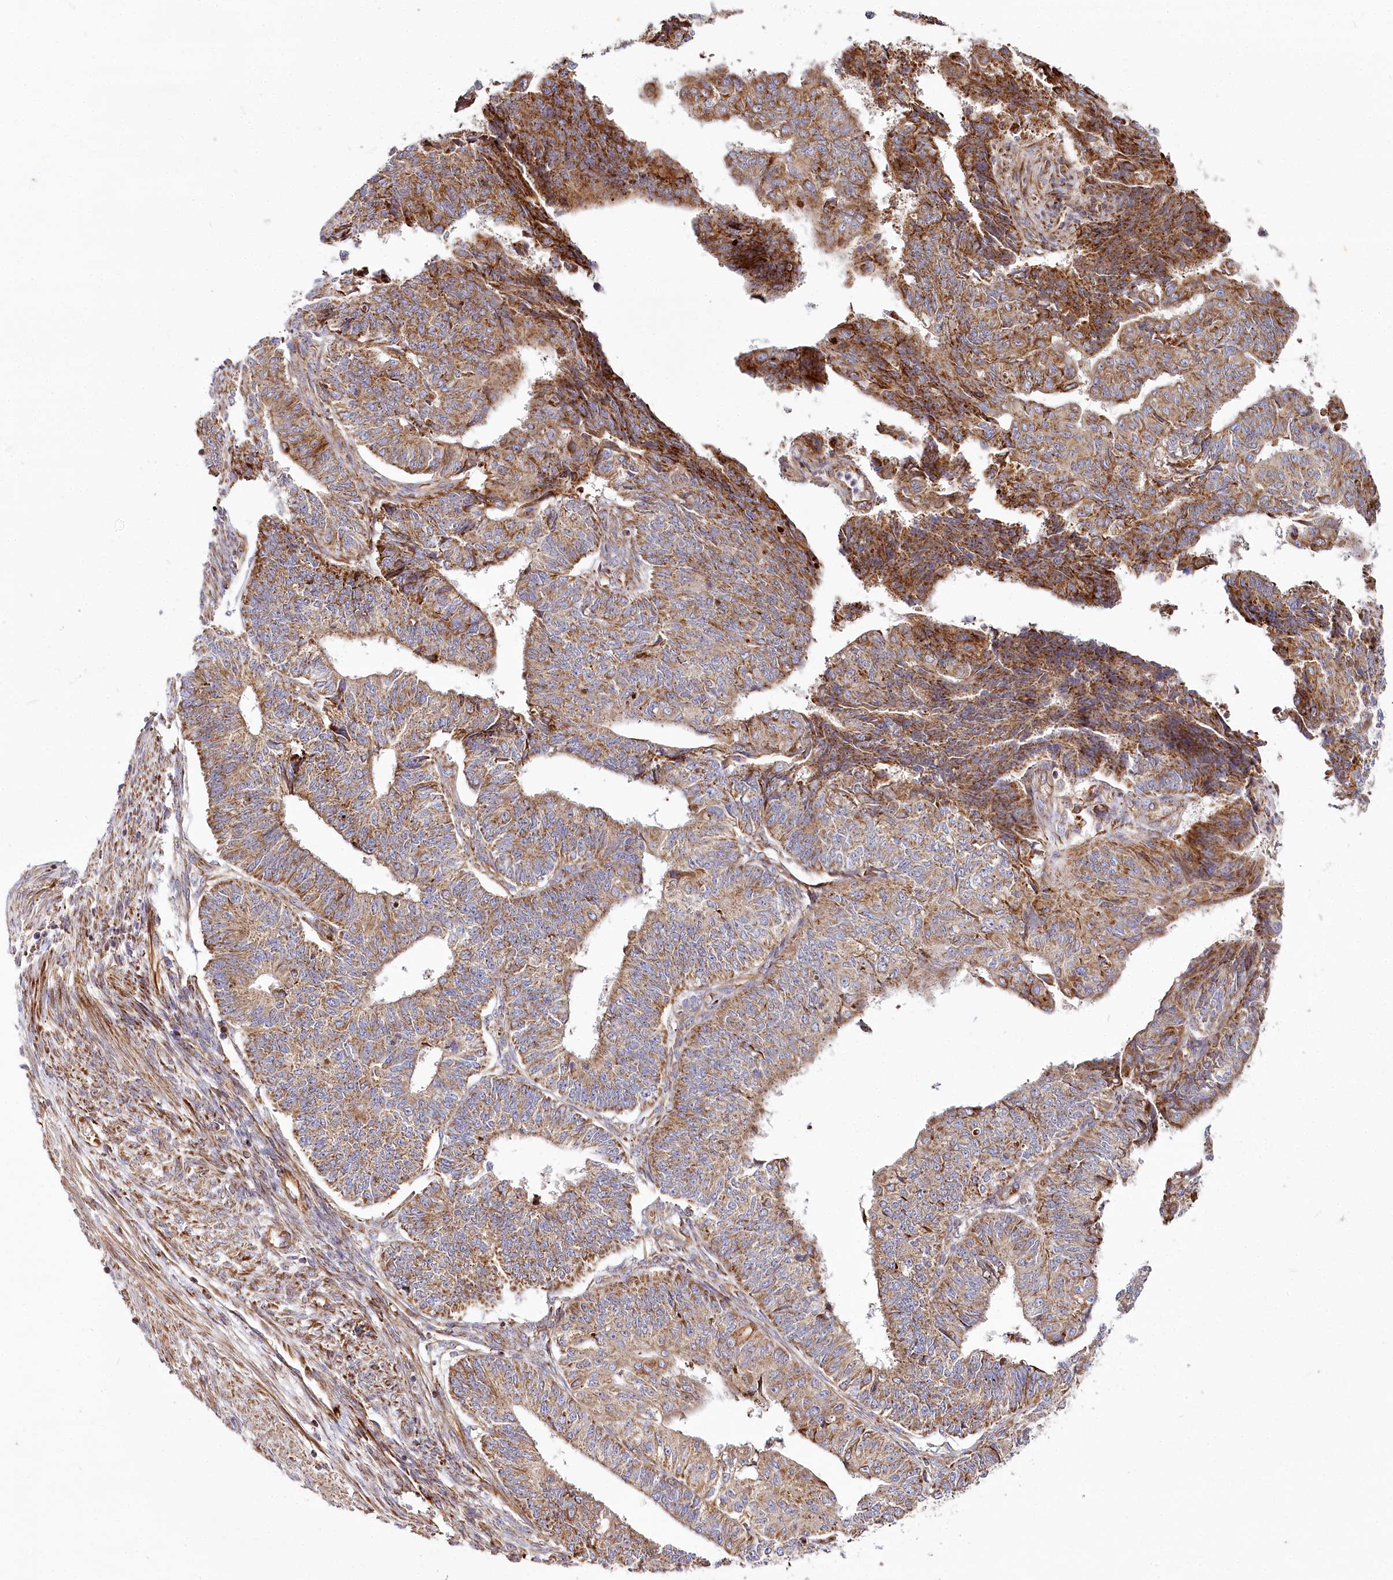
{"staining": {"intensity": "moderate", "quantity": ">75%", "location": "cytoplasmic/membranous"}, "tissue": "endometrial cancer", "cell_type": "Tumor cells", "image_type": "cancer", "snomed": [{"axis": "morphology", "description": "Adenocarcinoma, NOS"}, {"axis": "topography", "description": "Endometrium"}], "caption": "DAB (3,3'-diaminobenzidine) immunohistochemical staining of human adenocarcinoma (endometrial) shows moderate cytoplasmic/membranous protein positivity in about >75% of tumor cells. (Stains: DAB in brown, nuclei in blue, Microscopy: brightfield microscopy at high magnification).", "gene": "THUMPD3", "patient": {"sex": "female", "age": 32}}